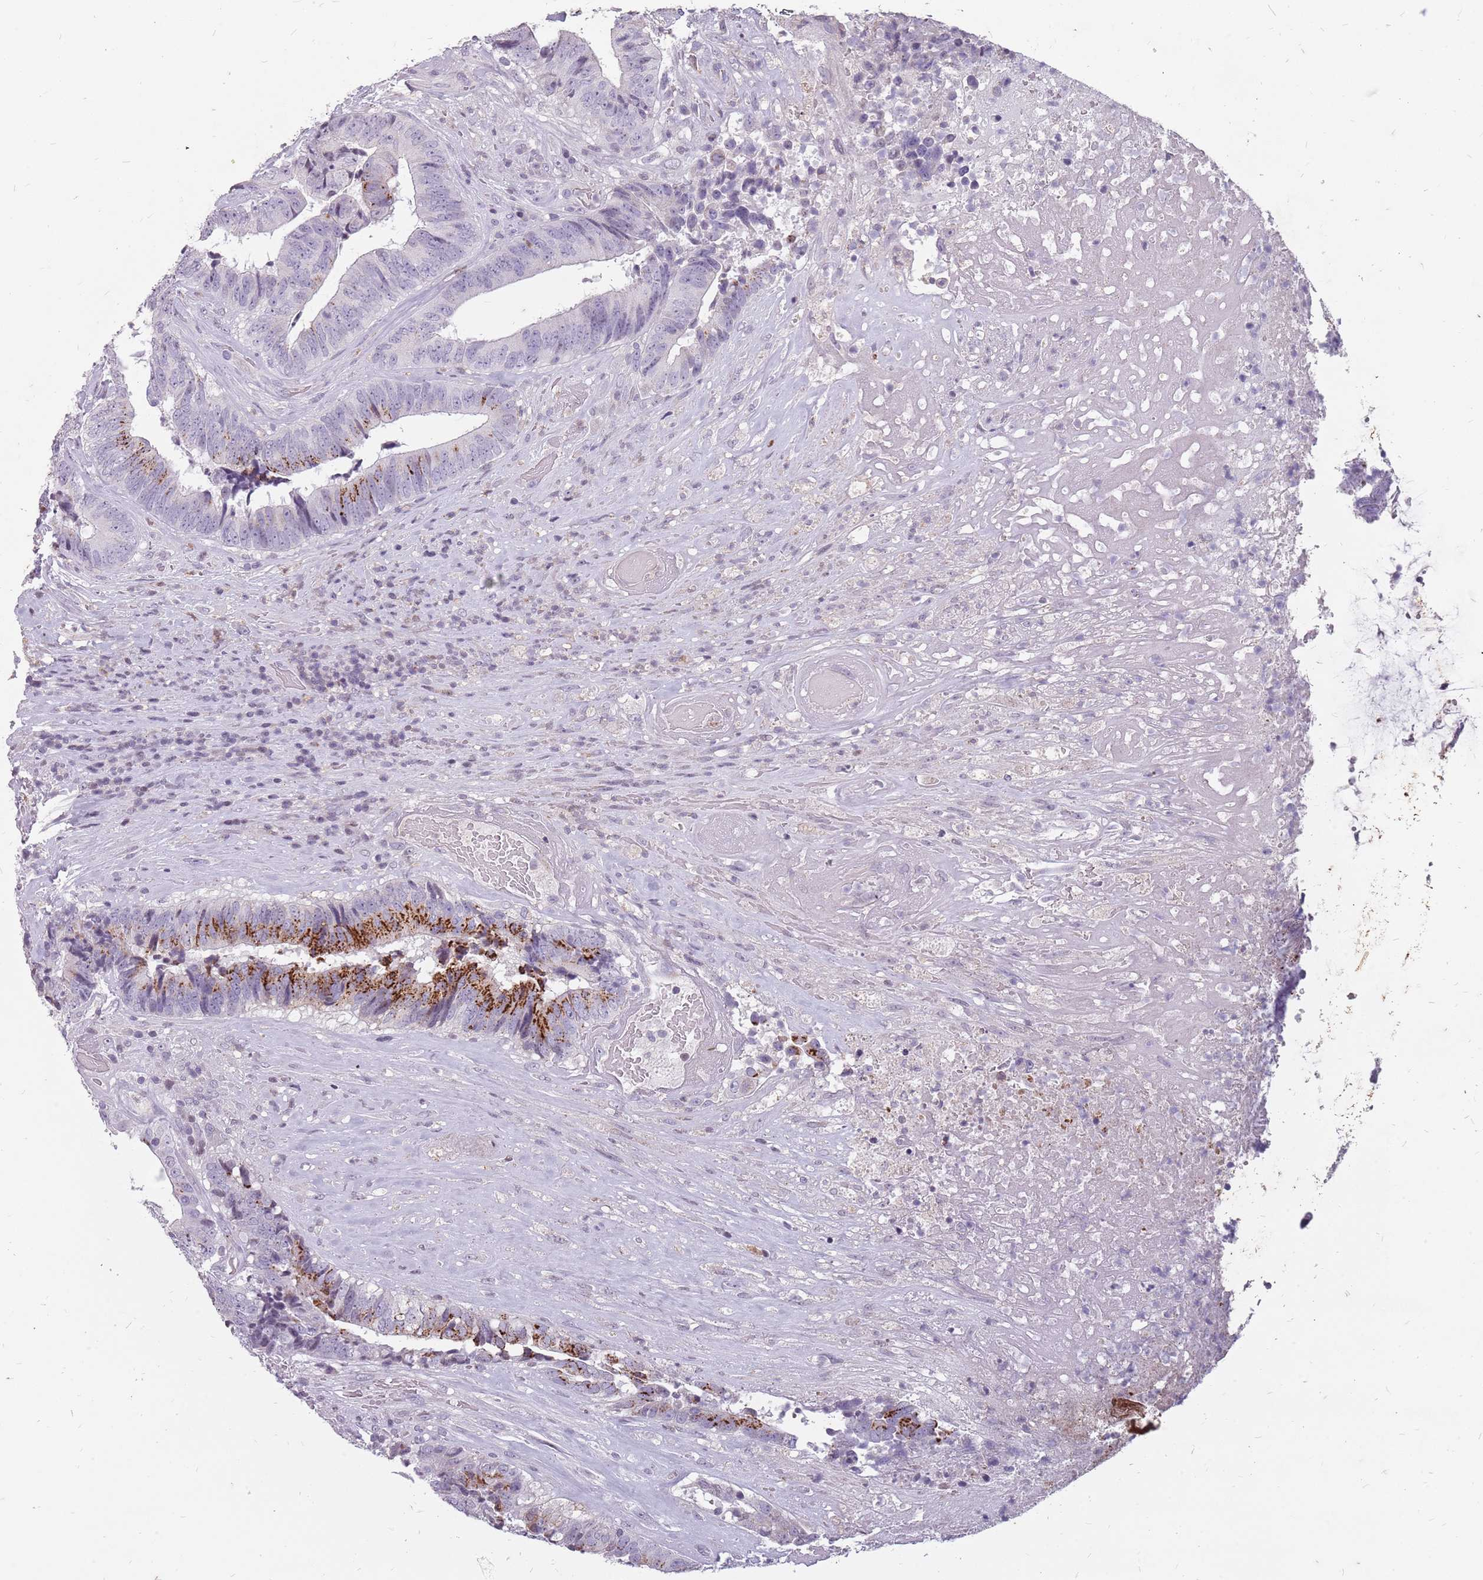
{"staining": {"intensity": "strong", "quantity": "<25%", "location": "cytoplasmic/membranous"}, "tissue": "colorectal cancer", "cell_type": "Tumor cells", "image_type": "cancer", "snomed": [{"axis": "morphology", "description": "Adenocarcinoma, NOS"}, {"axis": "topography", "description": "Rectum"}], "caption": "Tumor cells show strong cytoplasmic/membranous staining in approximately <25% of cells in colorectal adenocarcinoma. (DAB (3,3'-diaminobenzidine) = brown stain, brightfield microscopy at high magnification).", "gene": "NEK6", "patient": {"sex": "male", "age": 72}}